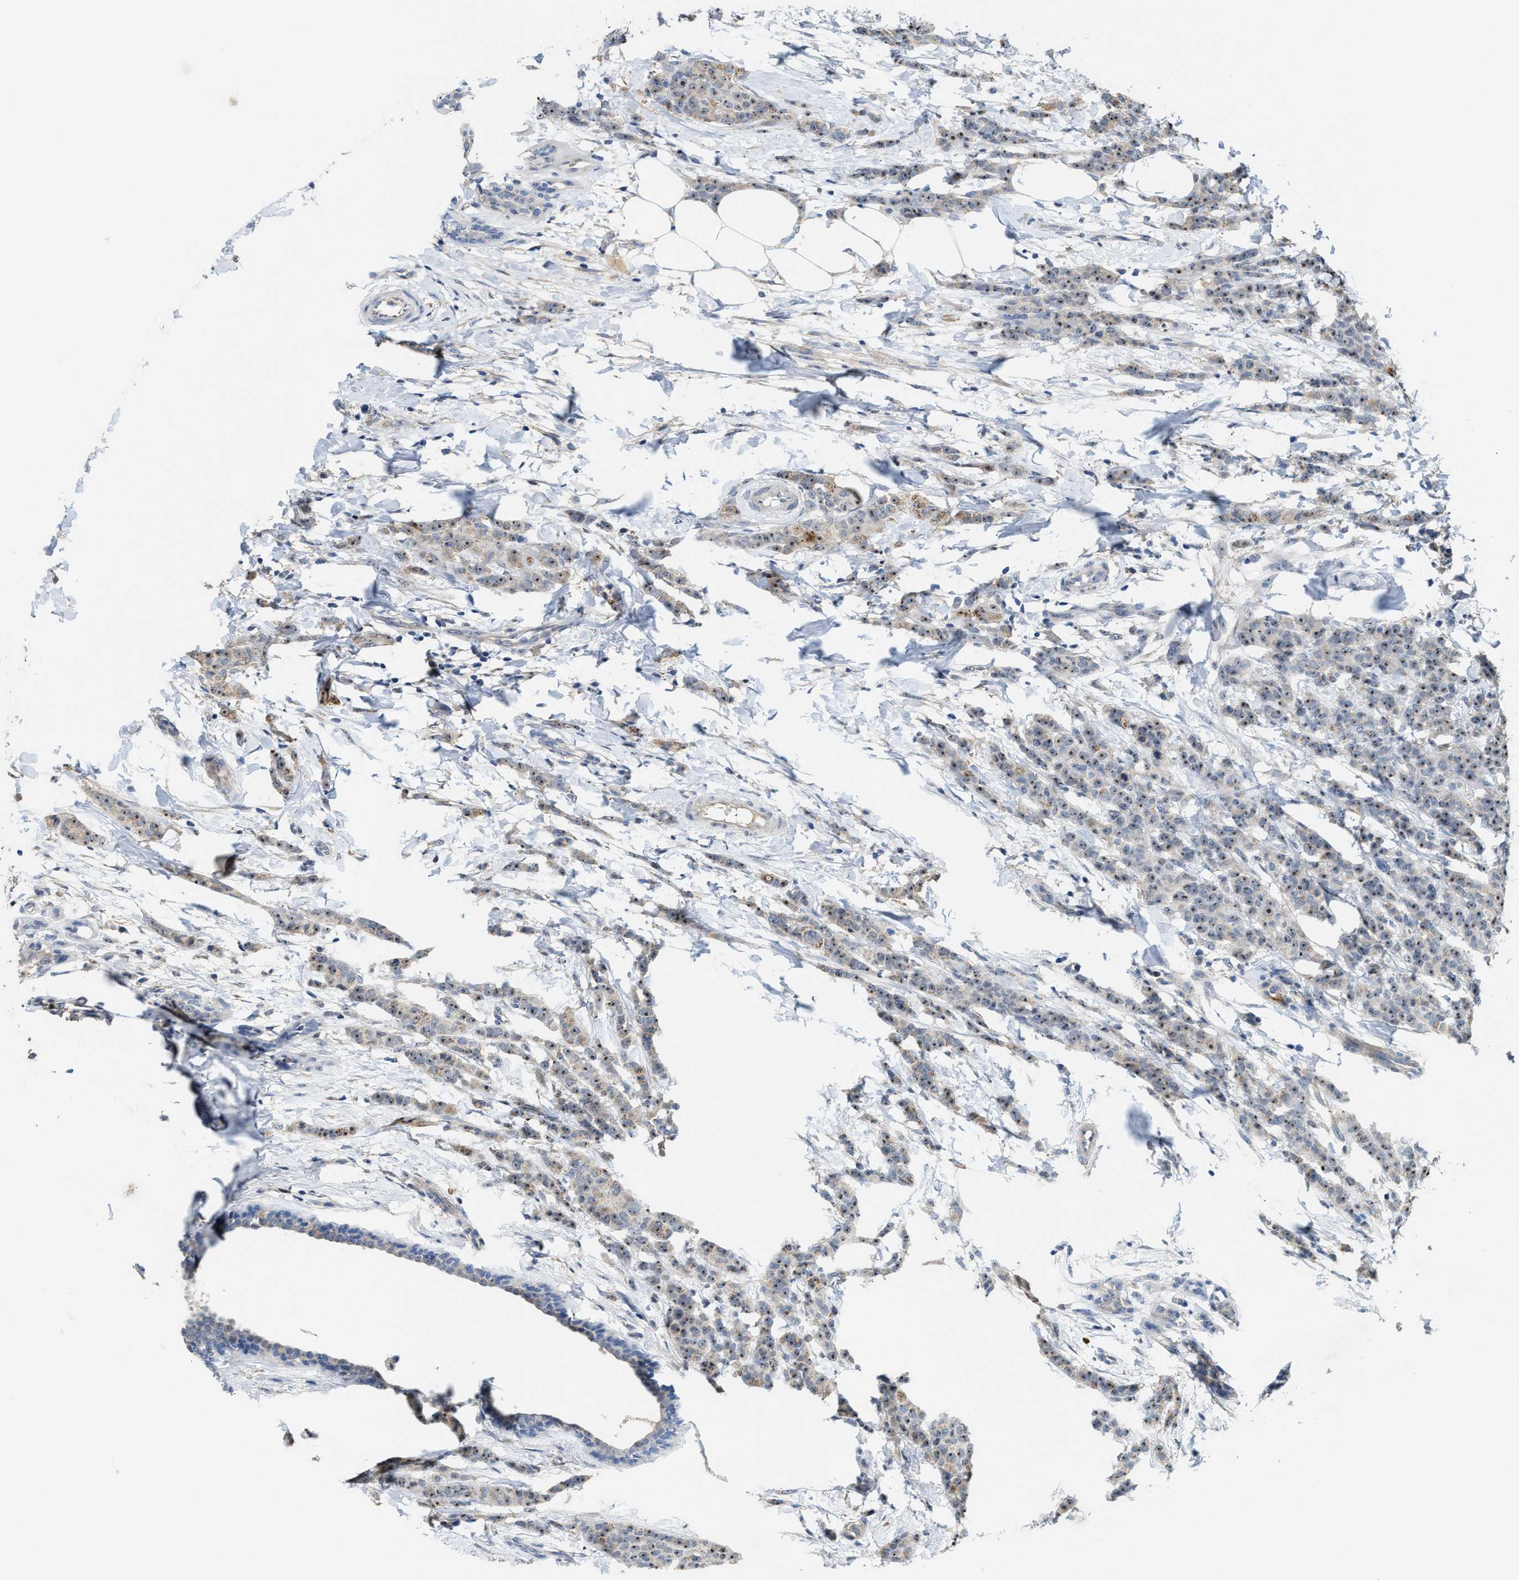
{"staining": {"intensity": "moderate", "quantity": ">75%", "location": "cytoplasmic/membranous,nuclear"}, "tissue": "breast cancer", "cell_type": "Tumor cells", "image_type": "cancer", "snomed": [{"axis": "morphology", "description": "Normal tissue, NOS"}, {"axis": "morphology", "description": "Duct carcinoma"}, {"axis": "topography", "description": "Breast"}], "caption": "Protein staining of breast cancer tissue demonstrates moderate cytoplasmic/membranous and nuclear positivity in about >75% of tumor cells. Using DAB (3,3'-diaminobenzidine) (brown) and hematoxylin (blue) stains, captured at high magnification using brightfield microscopy.", "gene": "ZNF783", "patient": {"sex": "female", "age": 40}}